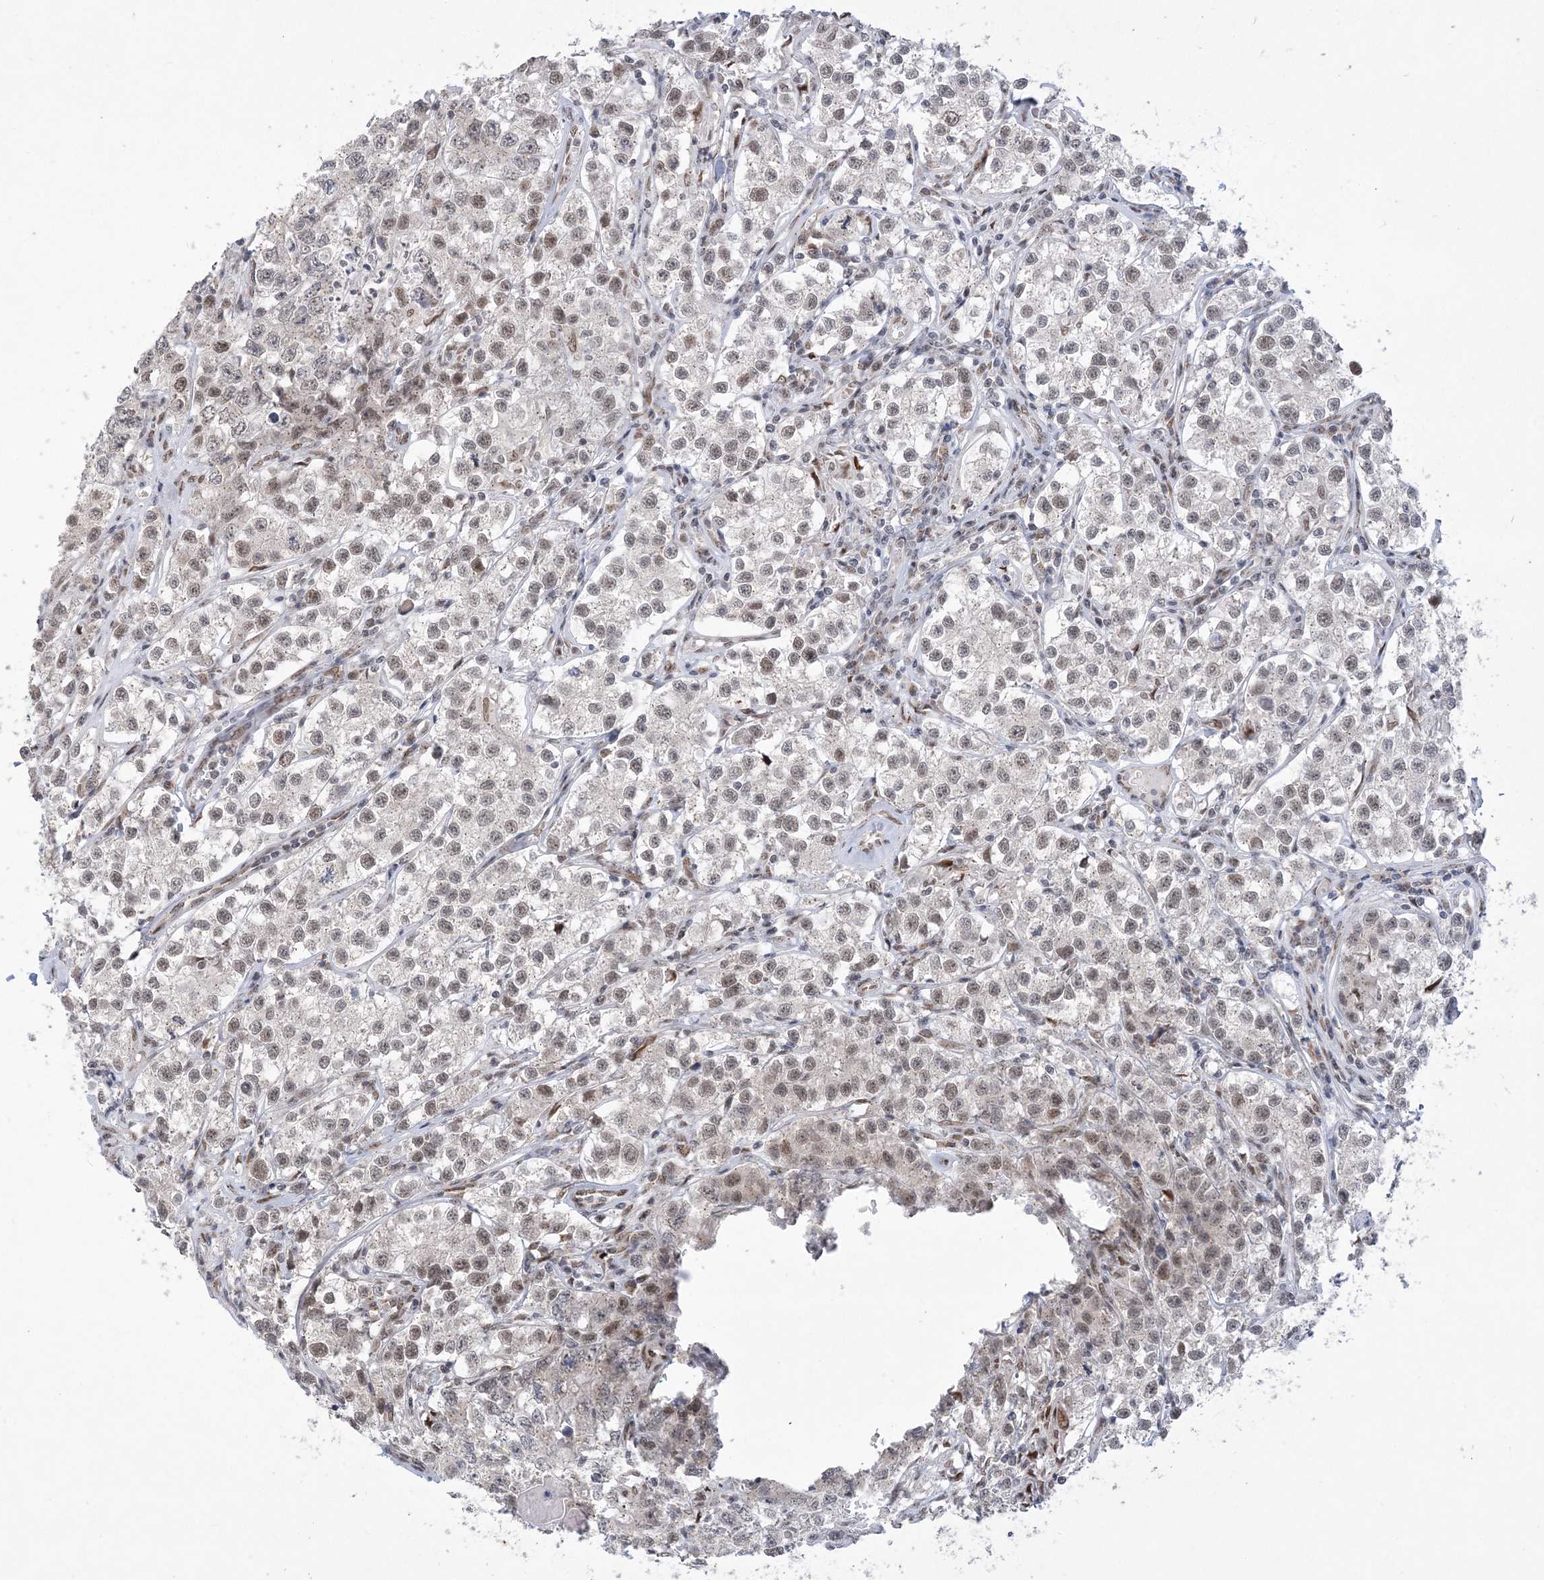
{"staining": {"intensity": "moderate", "quantity": "25%-75%", "location": "nuclear"}, "tissue": "testis cancer", "cell_type": "Tumor cells", "image_type": "cancer", "snomed": [{"axis": "morphology", "description": "Seminoma, NOS"}, {"axis": "morphology", "description": "Carcinoma, Embryonal, NOS"}, {"axis": "topography", "description": "Testis"}], "caption": "Protein staining of testis cancer tissue shows moderate nuclear positivity in approximately 25%-75% of tumor cells. The staining is performed using DAB brown chromogen to label protein expression. The nuclei are counter-stained blue using hematoxylin.", "gene": "WAC", "patient": {"sex": "male", "age": 43}}